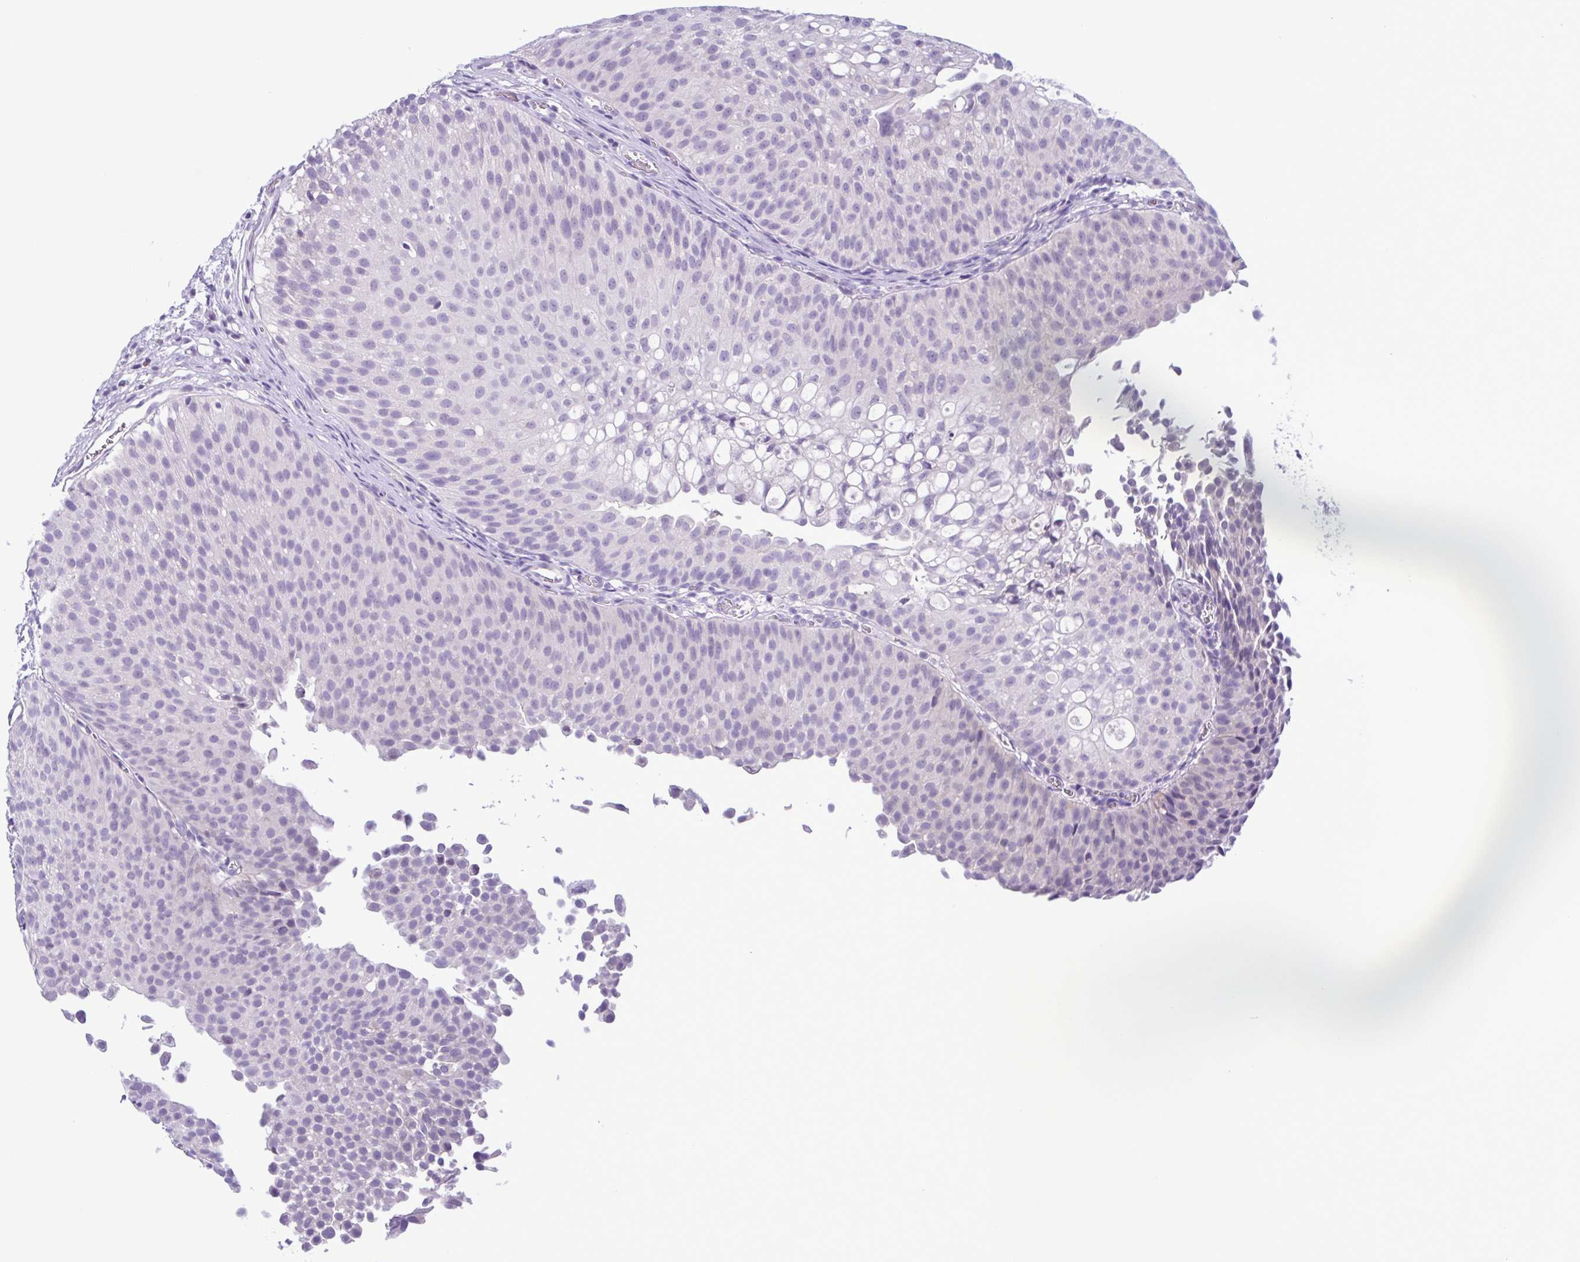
{"staining": {"intensity": "negative", "quantity": "none", "location": "none"}, "tissue": "urothelial cancer", "cell_type": "Tumor cells", "image_type": "cancer", "snomed": [{"axis": "morphology", "description": "Urothelial carcinoma, Low grade"}, {"axis": "topography", "description": "Urinary bladder"}], "caption": "Human urothelial cancer stained for a protein using immunohistochemistry displays no positivity in tumor cells.", "gene": "INAFM1", "patient": {"sex": "male", "age": 80}}